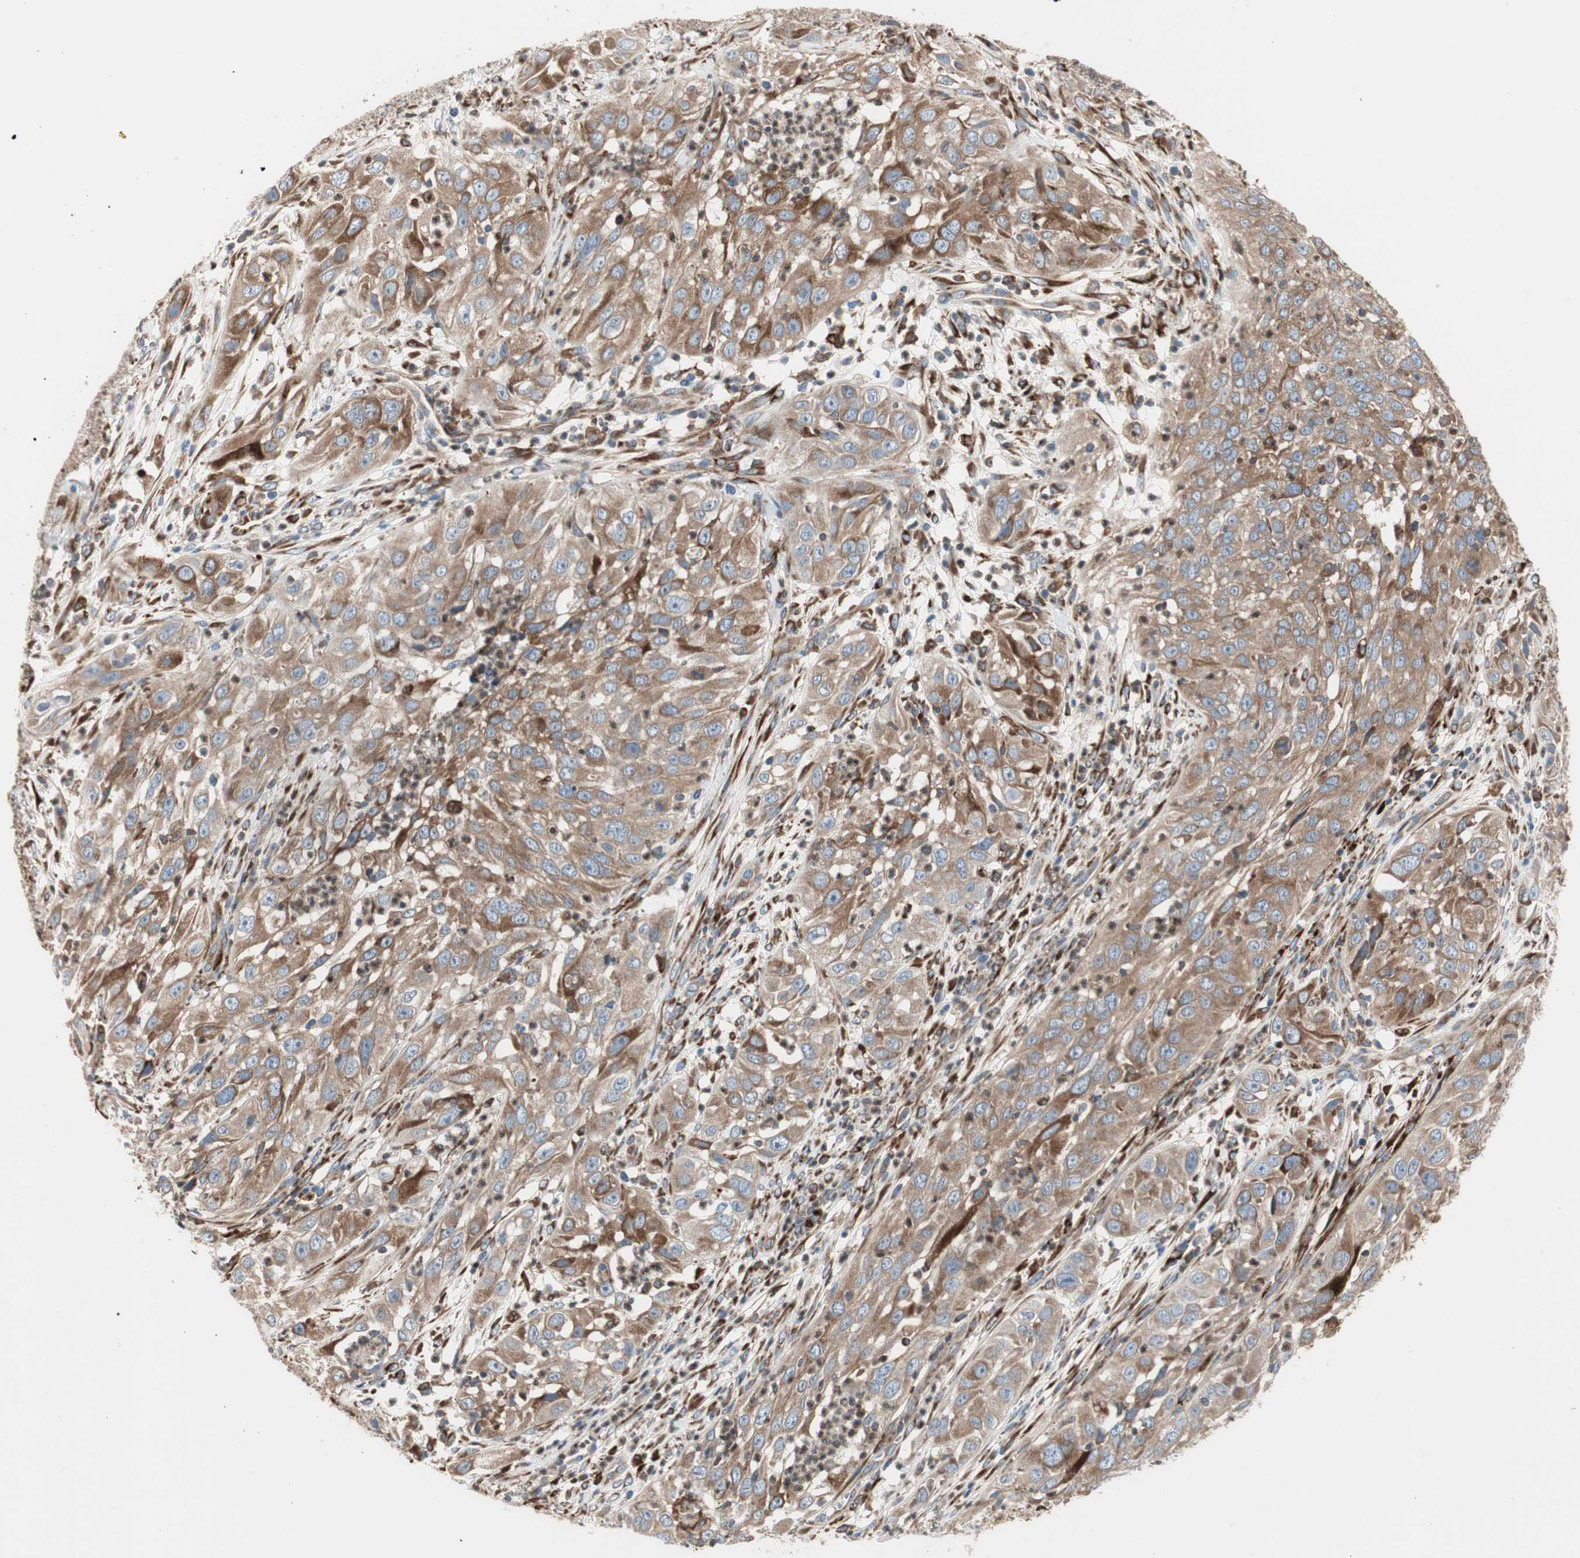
{"staining": {"intensity": "moderate", "quantity": ">75%", "location": "cytoplasmic/membranous"}, "tissue": "cervical cancer", "cell_type": "Tumor cells", "image_type": "cancer", "snomed": [{"axis": "morphology", "description": "Squamous cell carcinoma, NOS"}, {"axis": "topography", "description": "Cervix"}], "caption": "The image shows immunohistochemical staining of cervical squamous cell carcinoma. There is moderate cytoplasmic/membranous staining is present in approximately >75% of tumor cells.", "gene": "H6PD", "patient": {"sex": "female", "age": 32}}